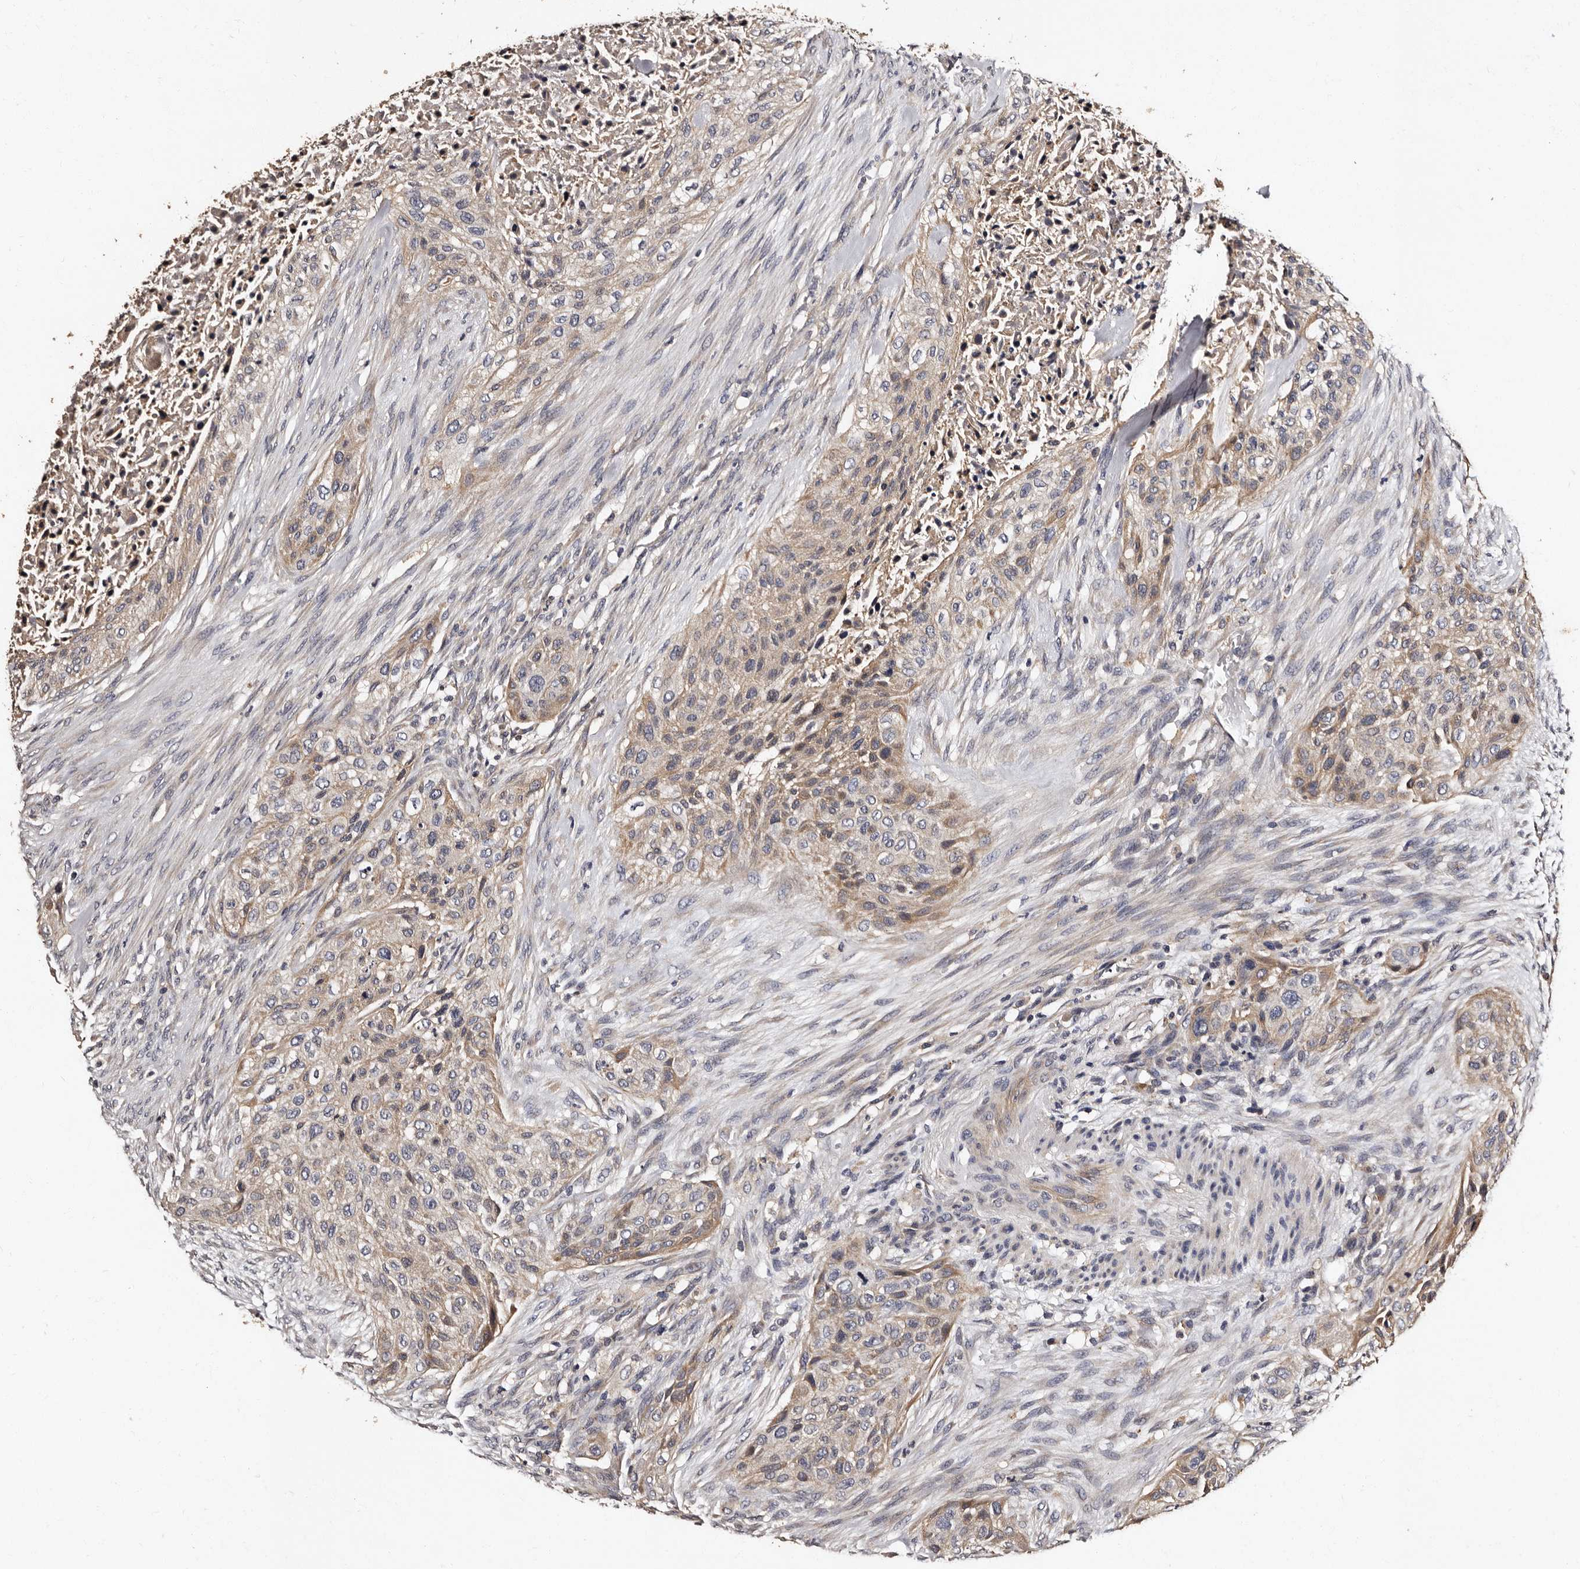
{"staining": {"intensity": "weak", "quantity": ">75%", "location": "cytoplasmic/membranous"}, "tissue": "urothelial cancer", "cell_type": "Tumor cells", "image_type": "cancer", "snomed": [{"axis": "morphology", "description": "Urothelial carcinoma, High grade"}, {"axis": "topography", "description": "Urinary bladder"}], "caption": "Urothelial cancer stained with DAB immunohistochemistry shows low levels of weak cytoplasmic/membranous positivity in approximately >75% of tumor cells. Nuclei are stained in blue.", "gene": "ADCK5", "patient": {"sex": "male", "age": 35}}